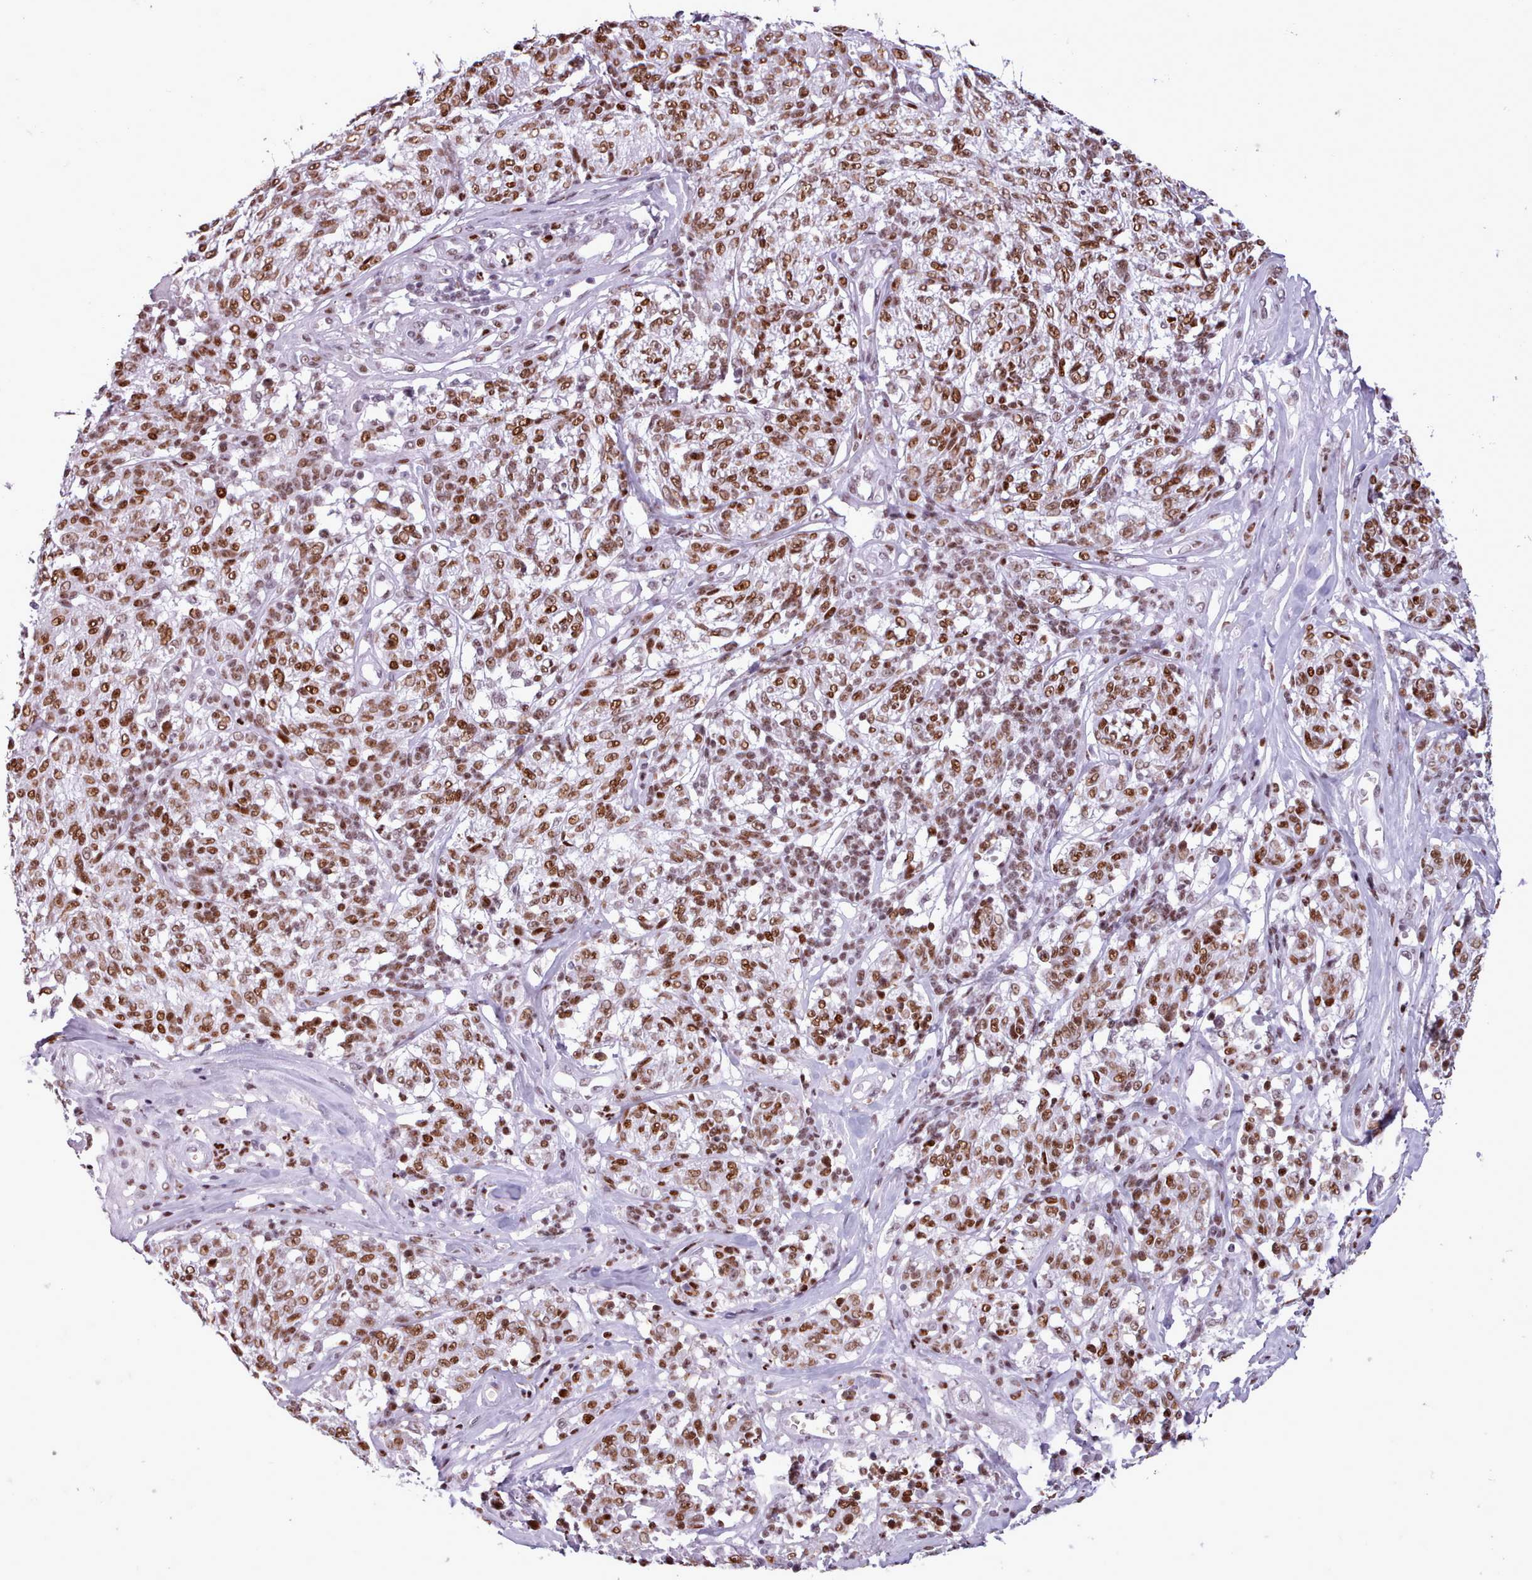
{"staining": {"intensity": "moderate", "quantity": ">75%", "location": "nuclear"}, "tissue": "melanoma", "cell_type": "Tumor cells", "image_type": "cancer", "snomed": [{"axis": "morphology", "description": "Malignant melanoma, NOS"}, {"axis": "topography", "description": "Skin"}], "caption": "This image exhibits malignant melanoma stained with IHC to label a protein in brown. The nuclear of tumor cells show moderate positivity for the protein. Nuclei are counter-stained blue.", "gene": "SRSF4", "patient": {"sex": "female", "age": 63}}